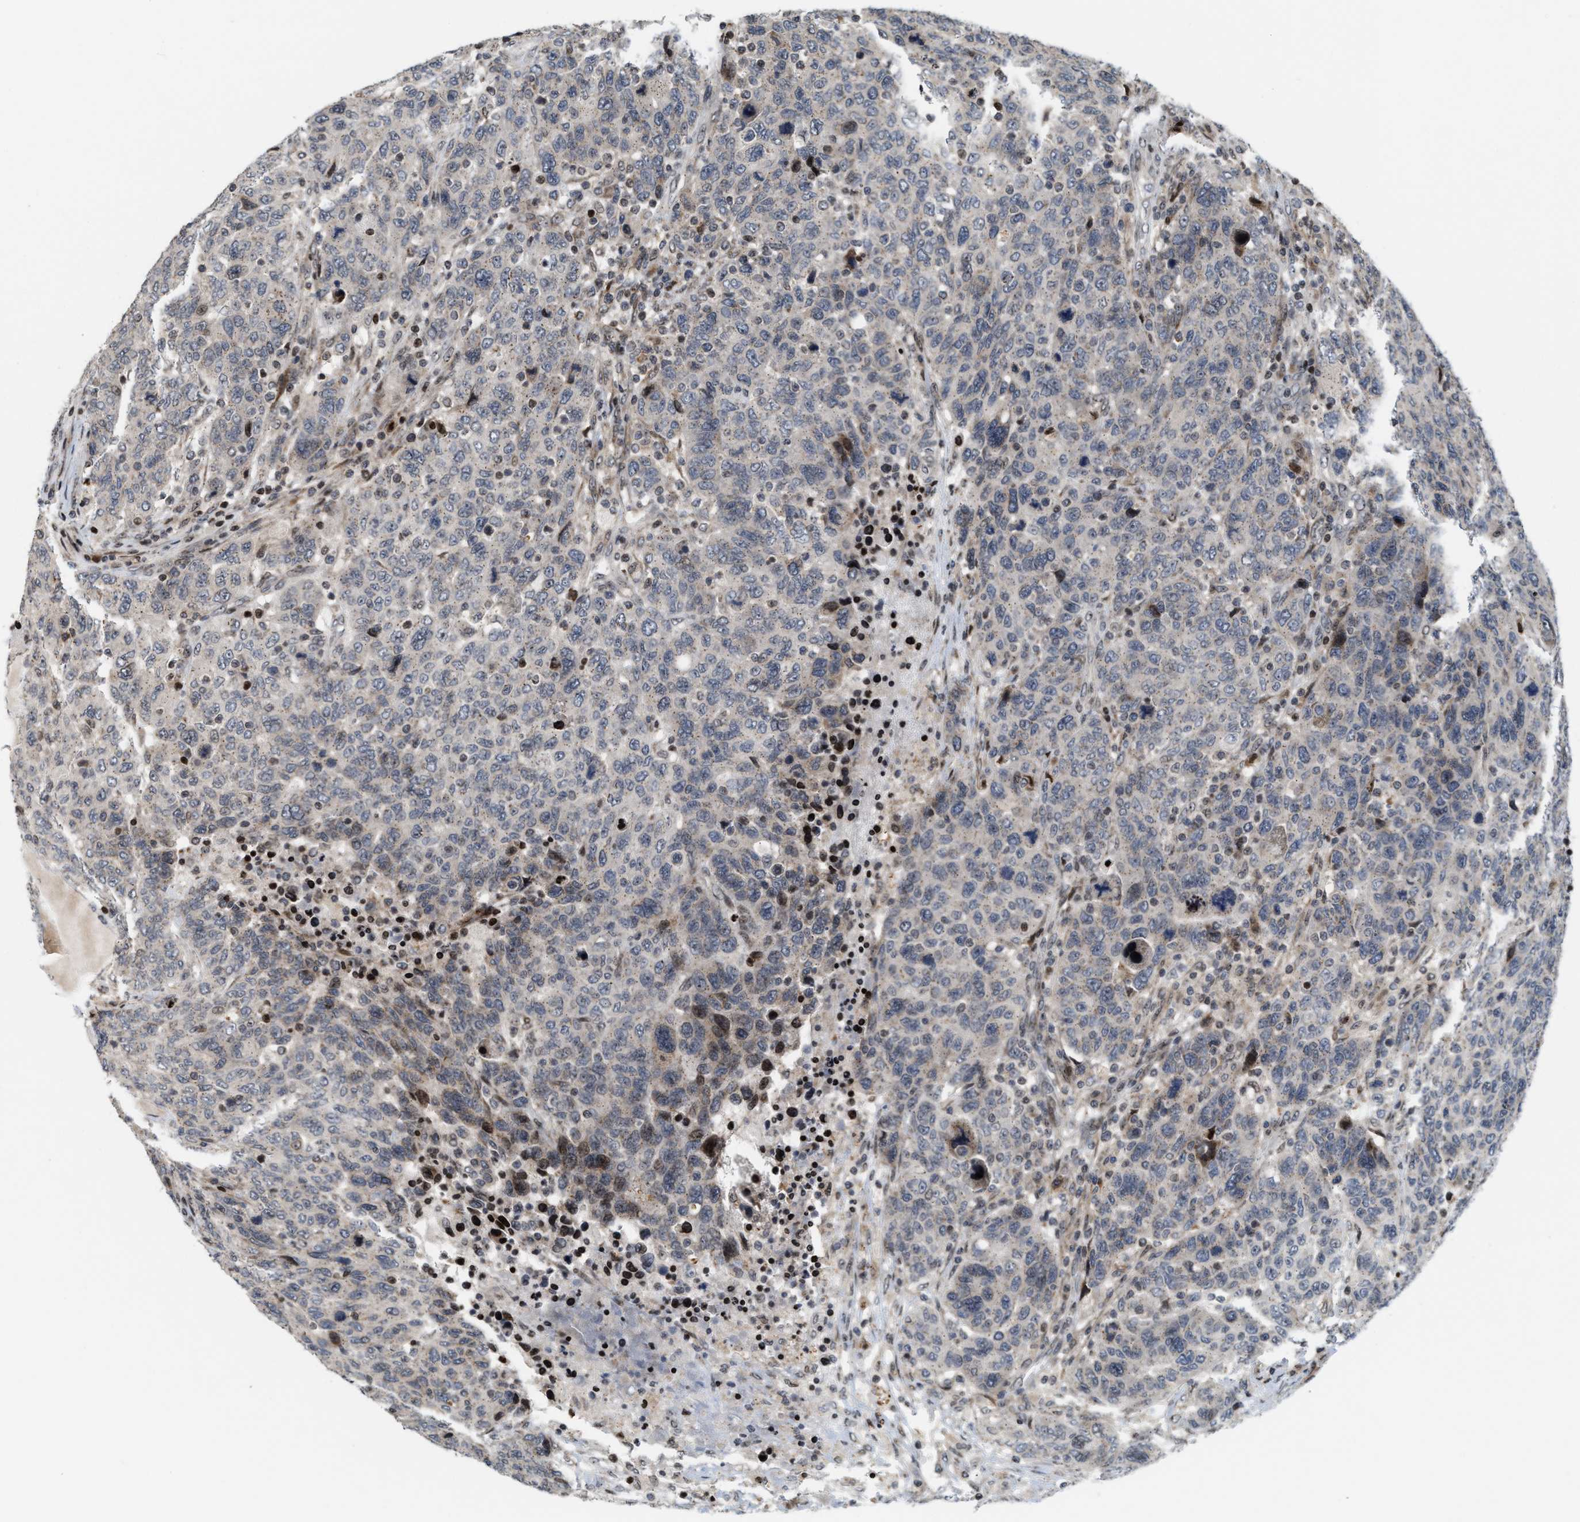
{"staining": {"intensity": "moderate", "quantity": "<25%", "location": "cytoplasmic/membranous"}, "tissue": "breast cancer", "cell_type": "Tumor cells", "image_type": "cancer", "snomed": [{"axis": "morphology", "description": "Duct carcinoma"}, {"axis": "topography", "description": "Breast"}], "caption": "Brown immunohistochemical staining in breast cancer (intraductal carcinoma) reveals moderate cytoplasmic/membranous staining in about <25% of tumor cells.", "gene": "PDZD2", "patient": {"sex": "female", "age": 37}}